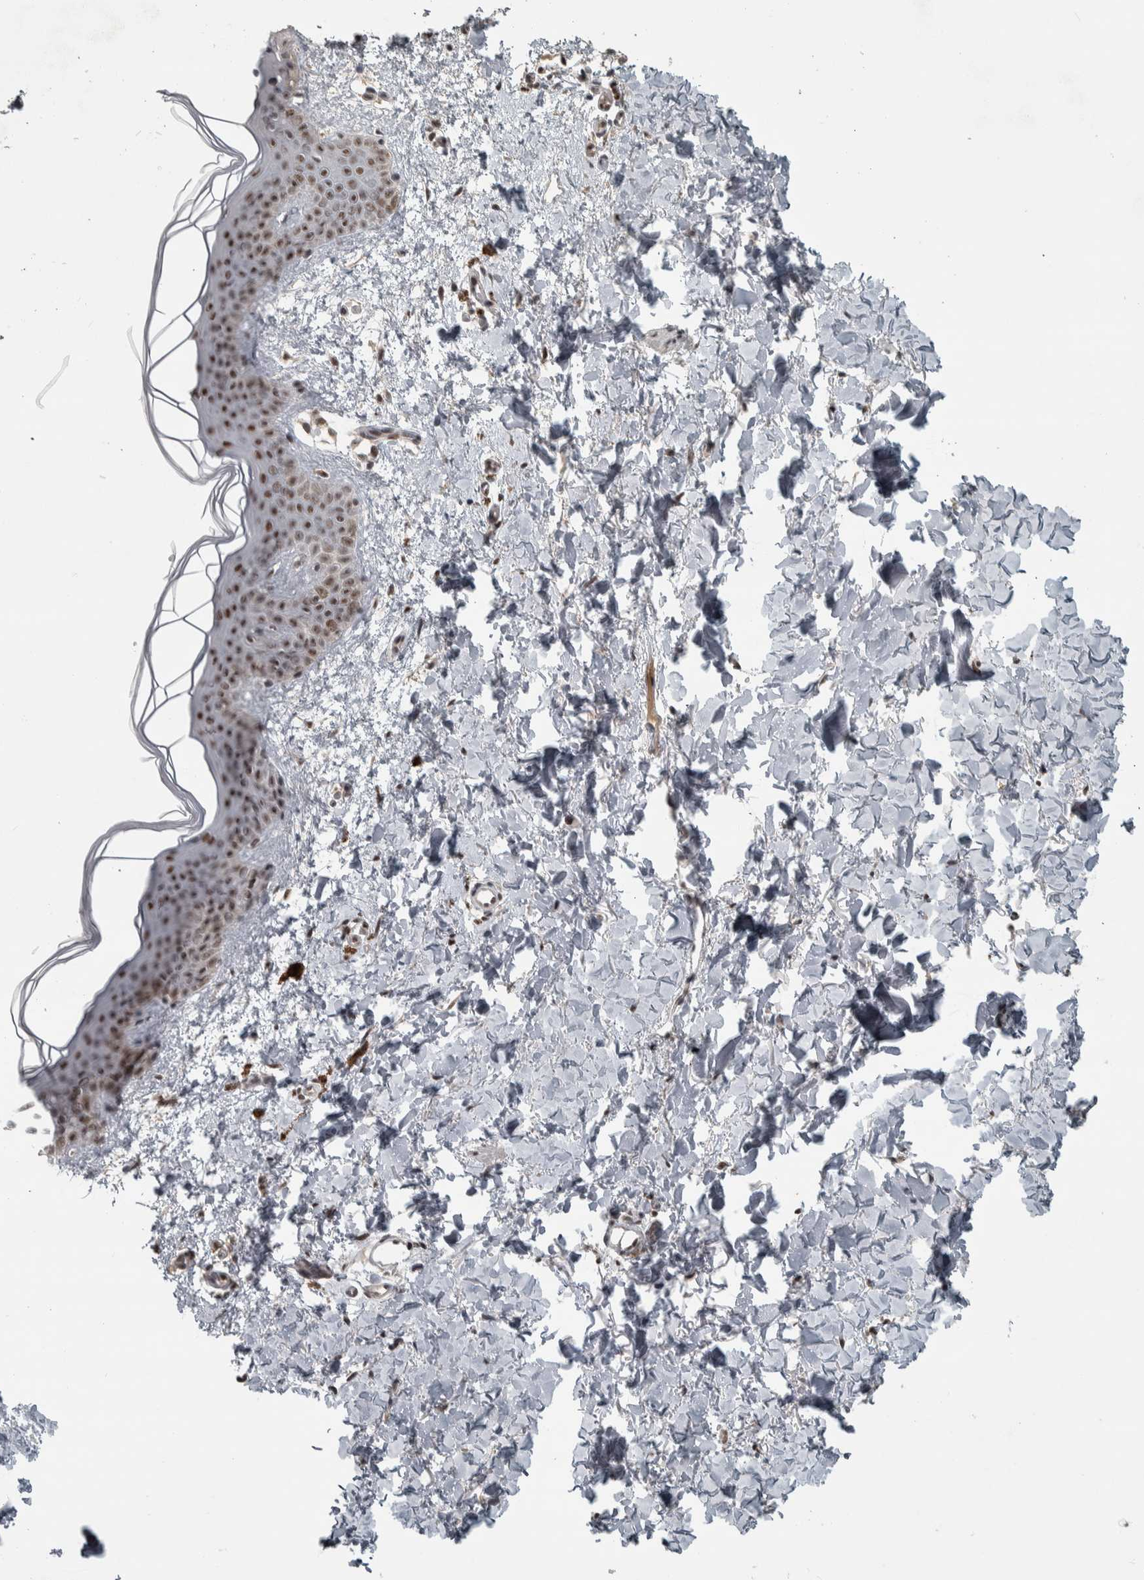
{"staining": {"intensity": "moderate", "quantity": ">75%", "location": "nuclear"}, "tissue": "skin", "cell_type": "Fibroblasts", "image_type": "normal", "snomed": [{"axis": "morphology", "description": "Normal tissue, NOS"}, {"axis": "topography", "description": "Skin"}], "caption": "Fibroblasts demonstrate medium levels of moderate nuclear positivity in about >75% of cells in normal human skin.", "gene": "DDX42", "patient": {"sex": "female", "age": 46}}